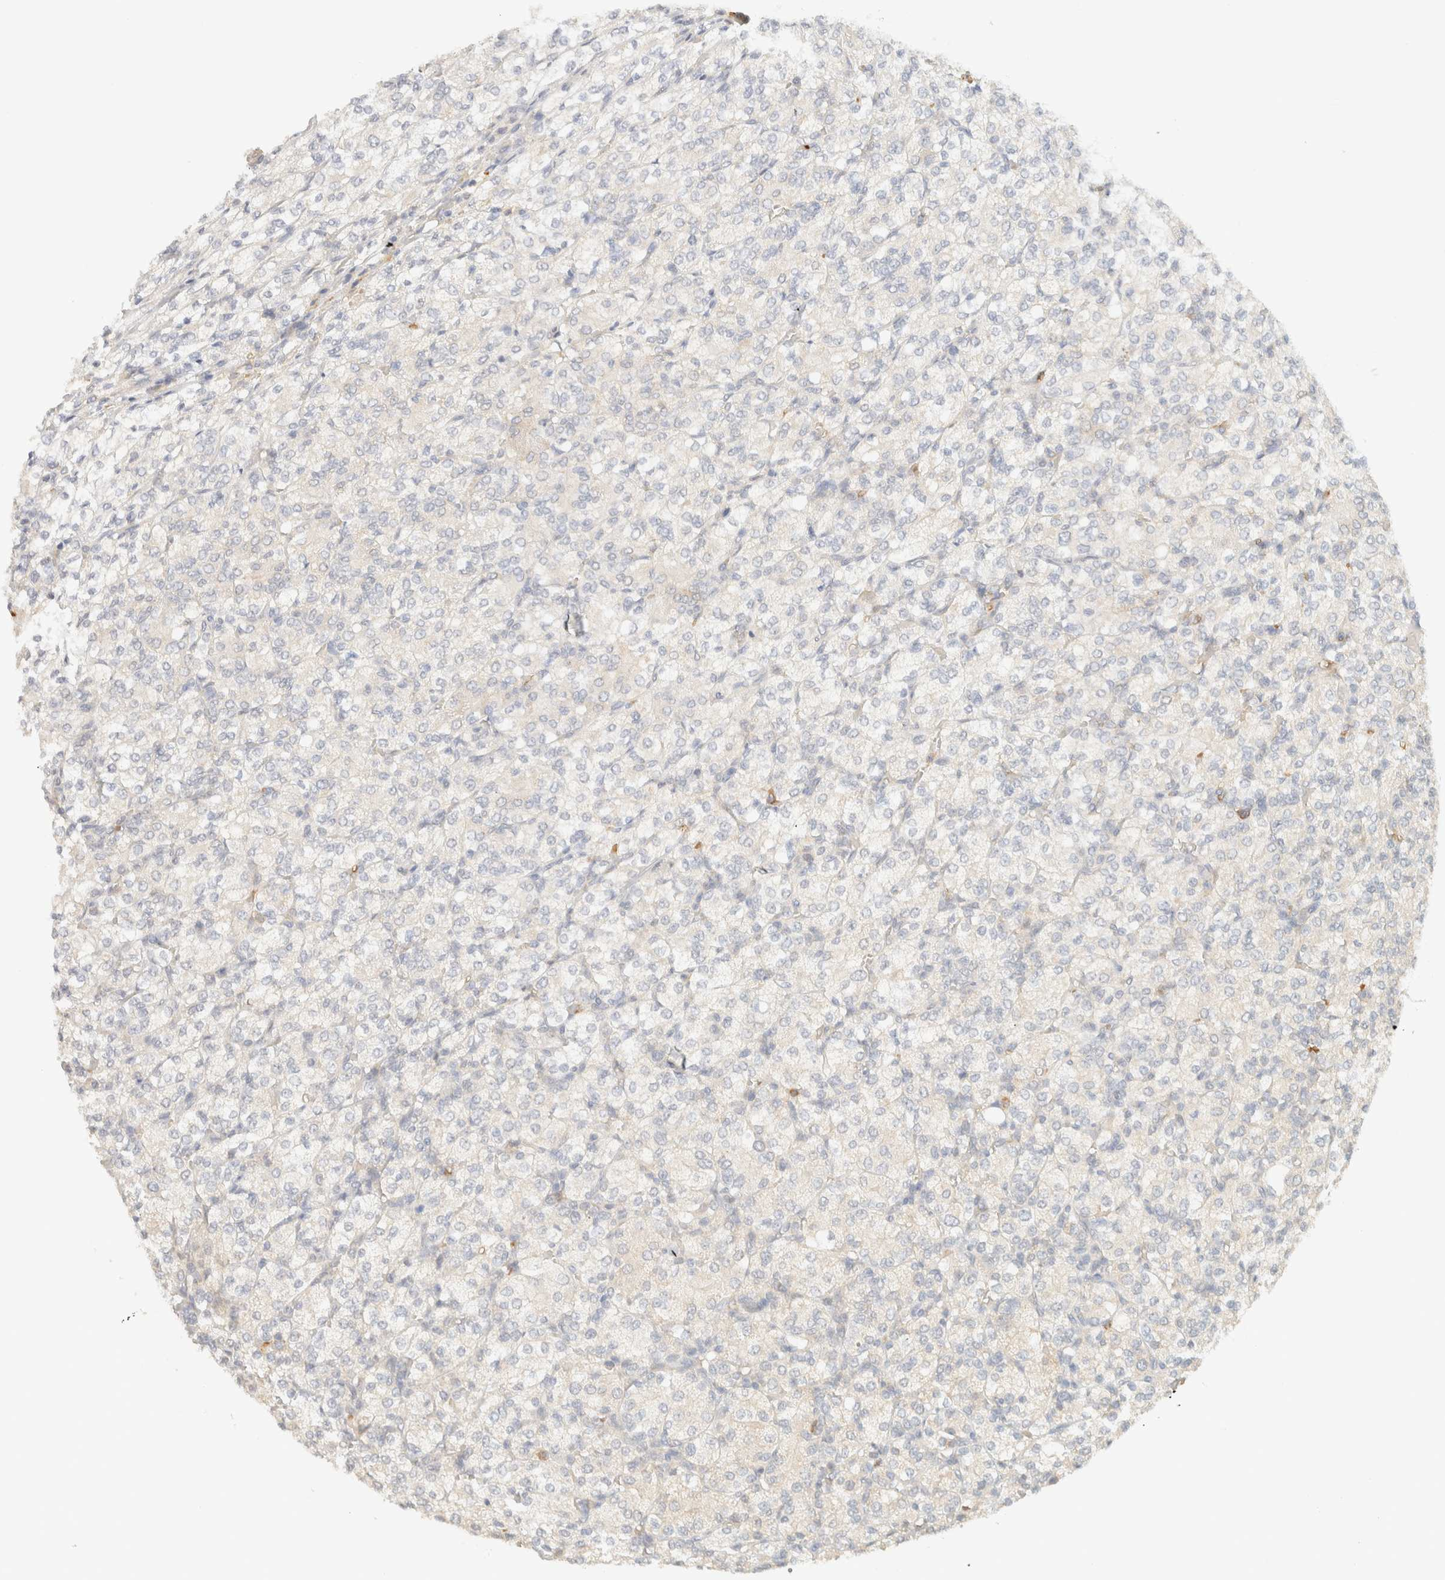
{"staining": {"intensity": "negative", "quantity": "none", "location": "none"}, "tissue": "renal cancer", "cell_type": "Tumor cells", "image_type": "cancer", "snomed": [{"axis": "morphology", "description": "Adenocarcinoma, NOS"}, {"axis": "topography", "description": "Kidney"}], "caption": "DAB immunohistochemical staining of human renal cancer exhibits no significant positivity in tumor cells. (DAB (3,3'-diaminobenzidine) immunohistochemistry (IHC) visualized using brightfield microscopy, high magnification).", "gene": "TNK1", "patient": {"sex": "male", "age": 77}}